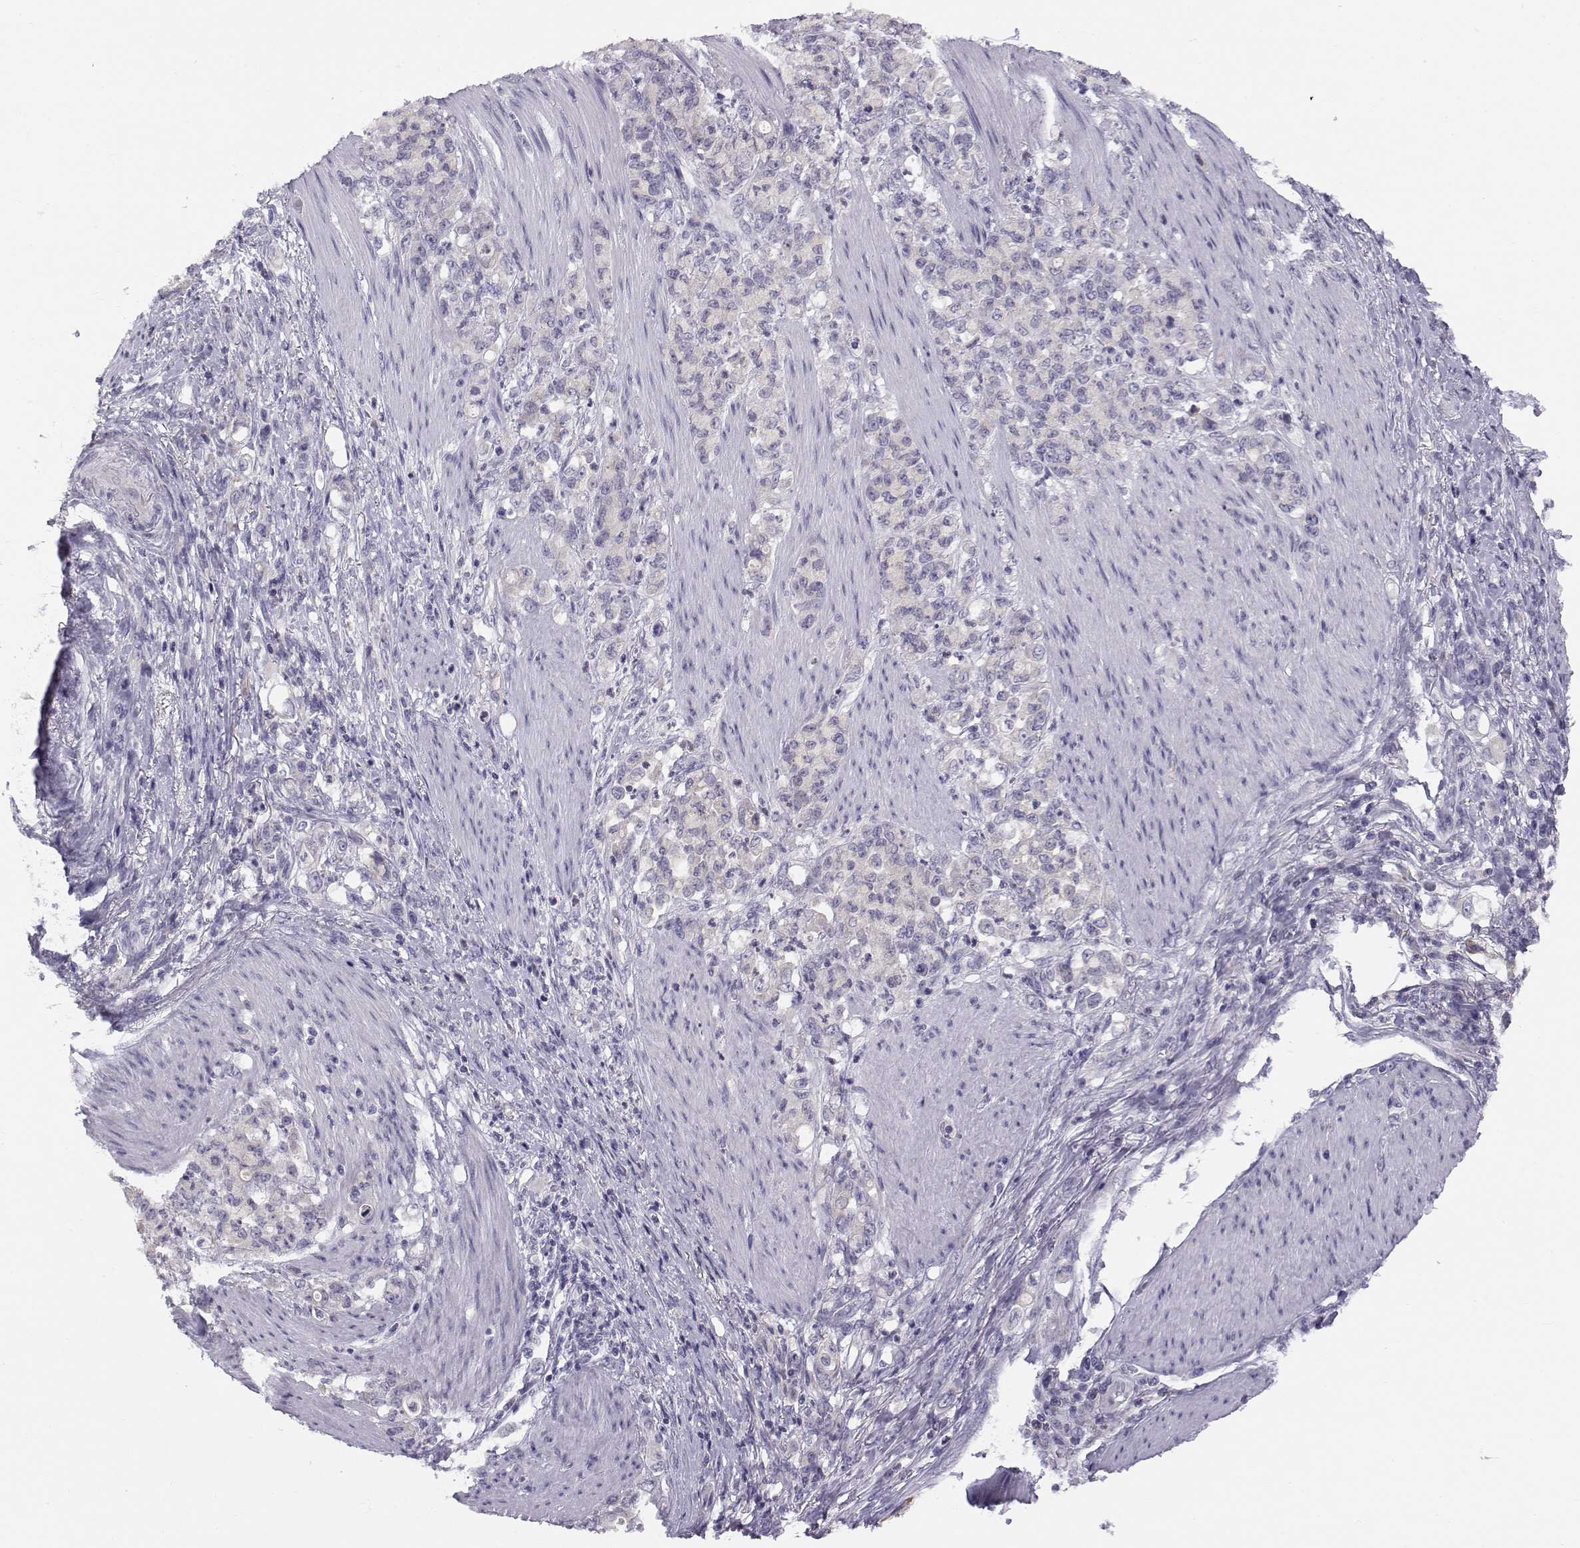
{"staining": {"intensity": "weak", "quantity": ">75%", "location": "cytoplasmic/membranous"}, "tissue": "stomach cancer", "cell_type": "Tumor cells", "image_type": "cancer", "snomed": [{"axis": "morphology", "description": "Adenocarcinoma, NOS"}, {"axis": "topography", "description": "Stomach"}], "caption": "Stomach cancer (adenocarcinoma) stained with a brown dye demonstrates weak cytoplasmic/membranous positive positivity in approximately >75% of tumor cells.", "gene": "ACSL6", "patient": {"sex": "female", "age": 79}}